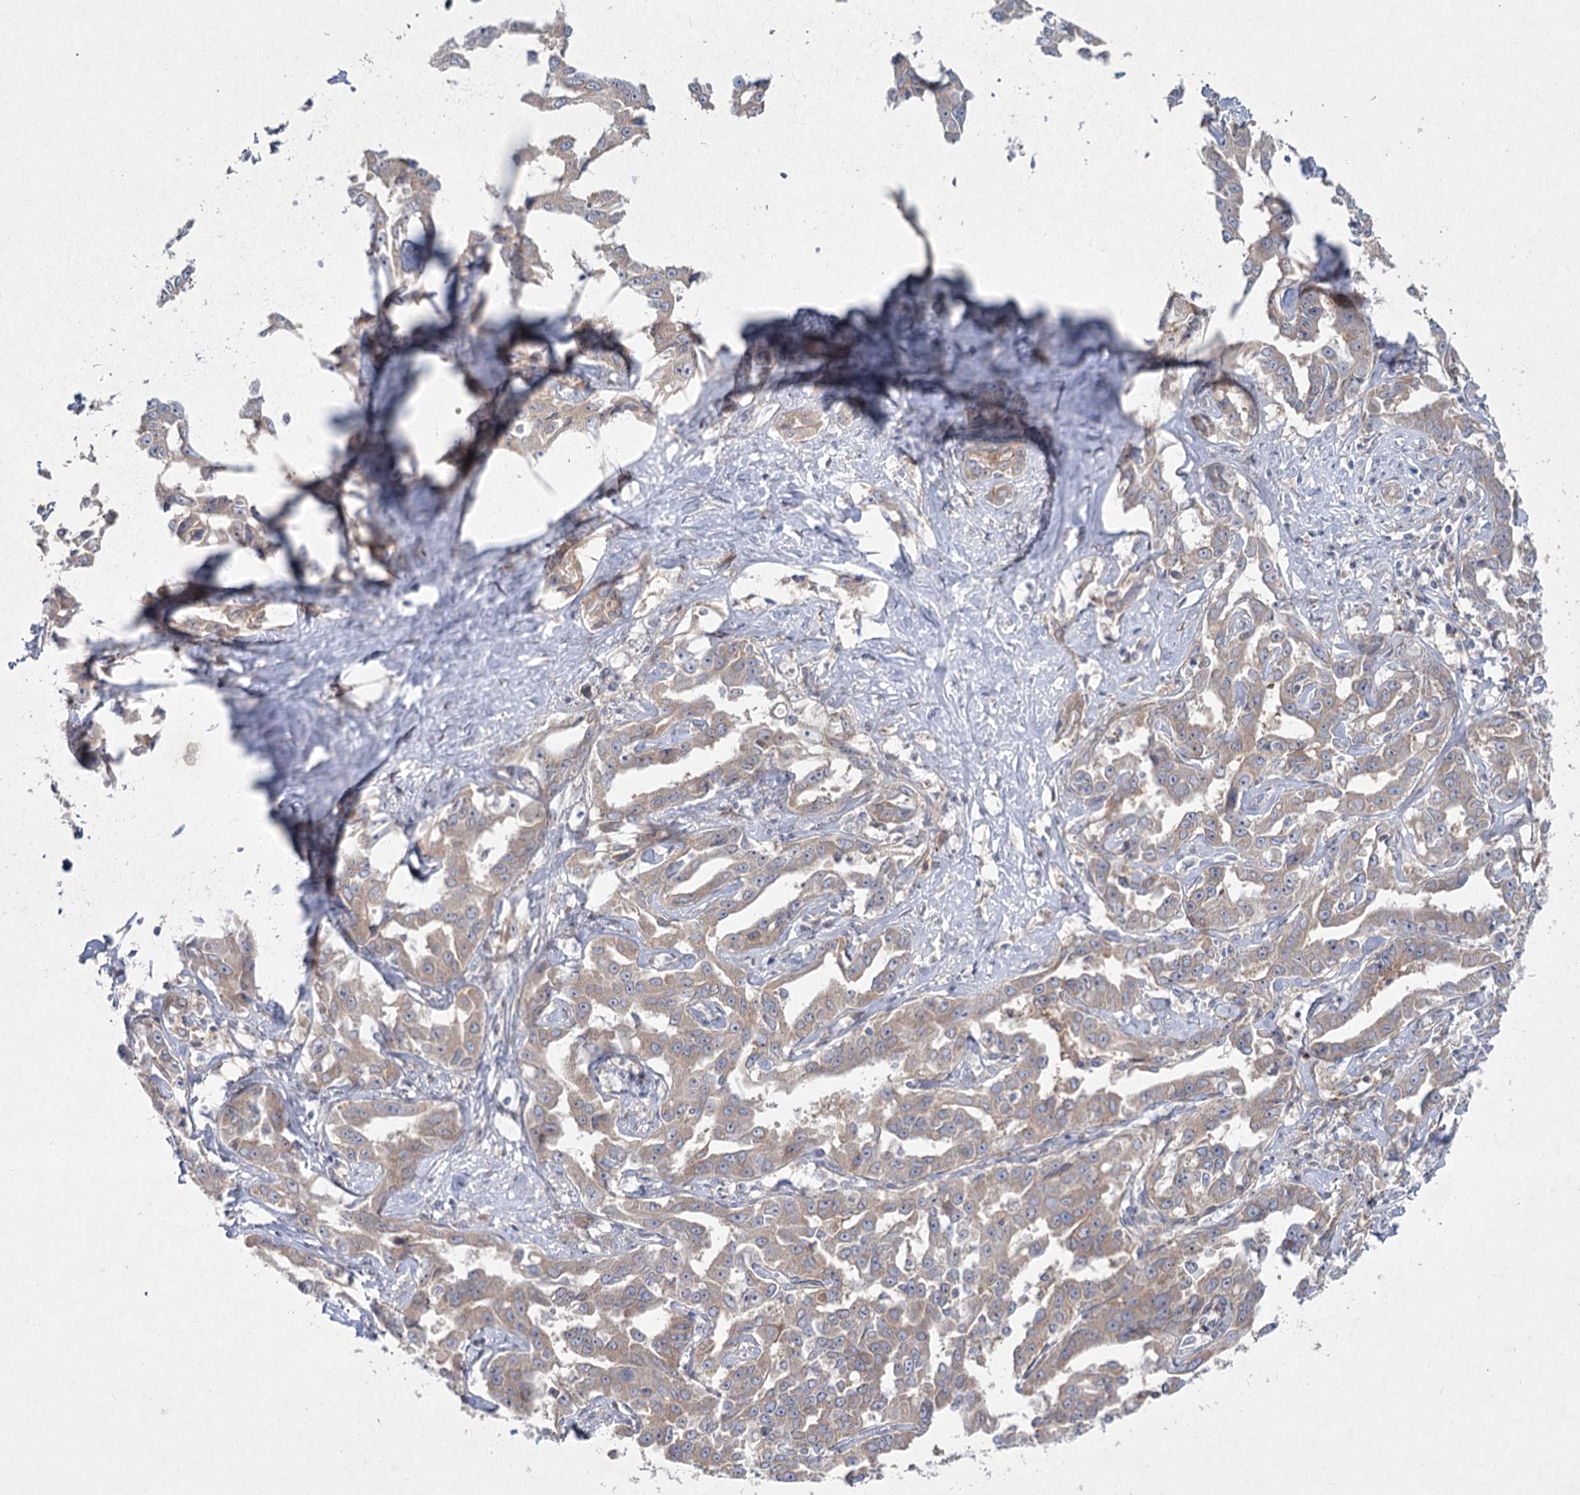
{"staining": {"intensity": "weak", "quantity": ">75%", "location": "cytoplasmic/membranous"}, "tissue": "liver cancer", "cell_type": "Tumor cells", "image_type": "cancer", "snomed": [{"axis": "morphology", "description": "Cholangiocarcinoma"}, {"axis": "topography", "description": "Liver"}], "caption": "Tumor cells demonstrate weak cytoplasmic/membranous staining in approximately >75% of cells in liver cancer (cholangiocarcinoma).", "gene": "SH3BP5L", "patient": {"sex": "male", "age": 59}}